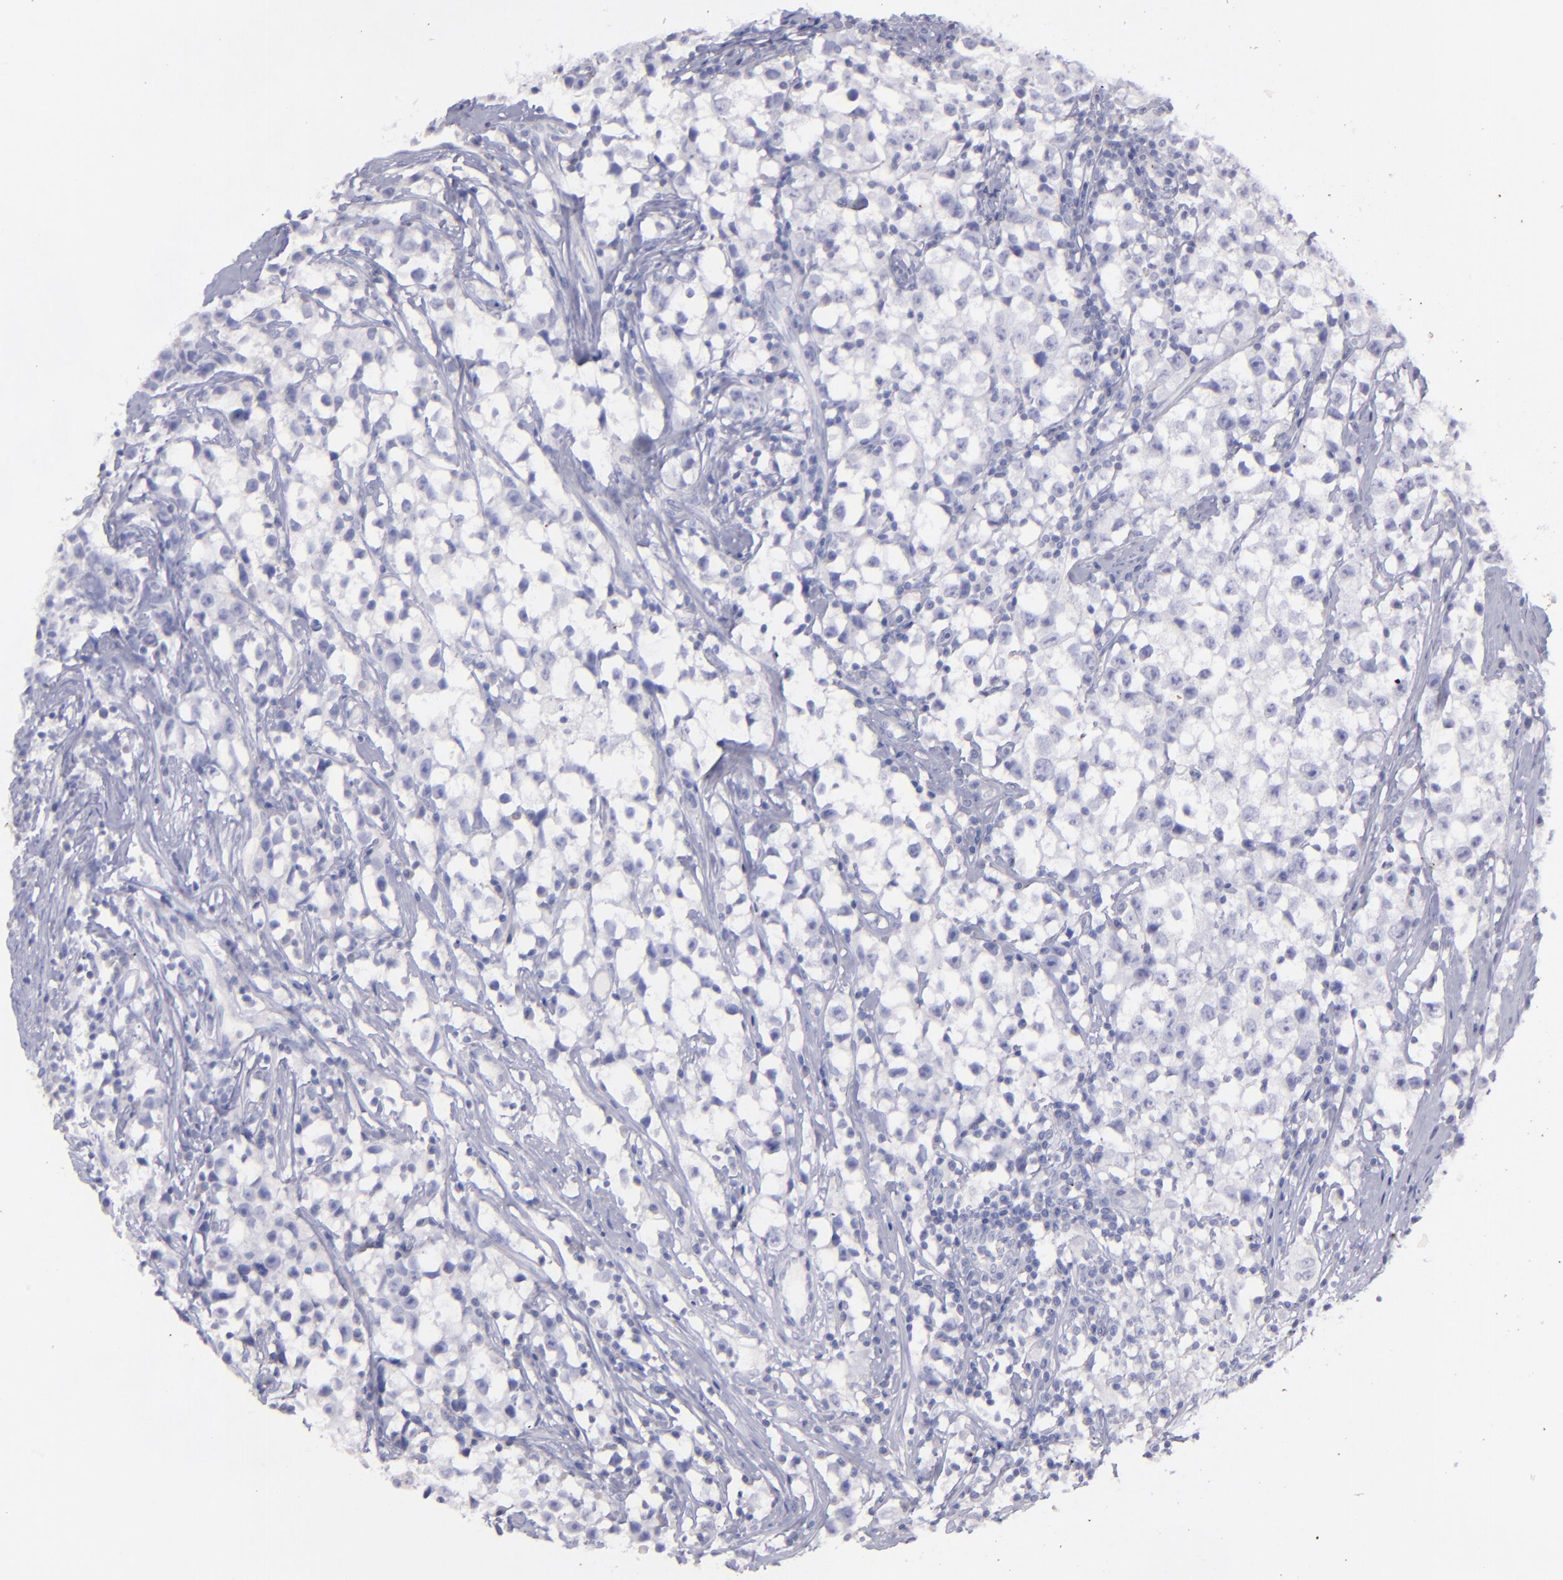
{"staining": {"intensity": "negative", "quantity": "none", "location": "none"}, "tissue": "testis cancer", "cell_type": "Tumor cells", "image_type": "cancer", "snomed": [{"axis": "morphology", "description": "Seminoma, NOS"}, {"axis": "topography", "description": "Testis"}], "caption": "There is no significant expression in tumor cells of testis cancer. (DAB (3,3'-diaminobenzidine) immunohistochemistry (IHC), high magnification).", "gene": "SNAP25", "patient": {"sex": "male", "age": 35}}